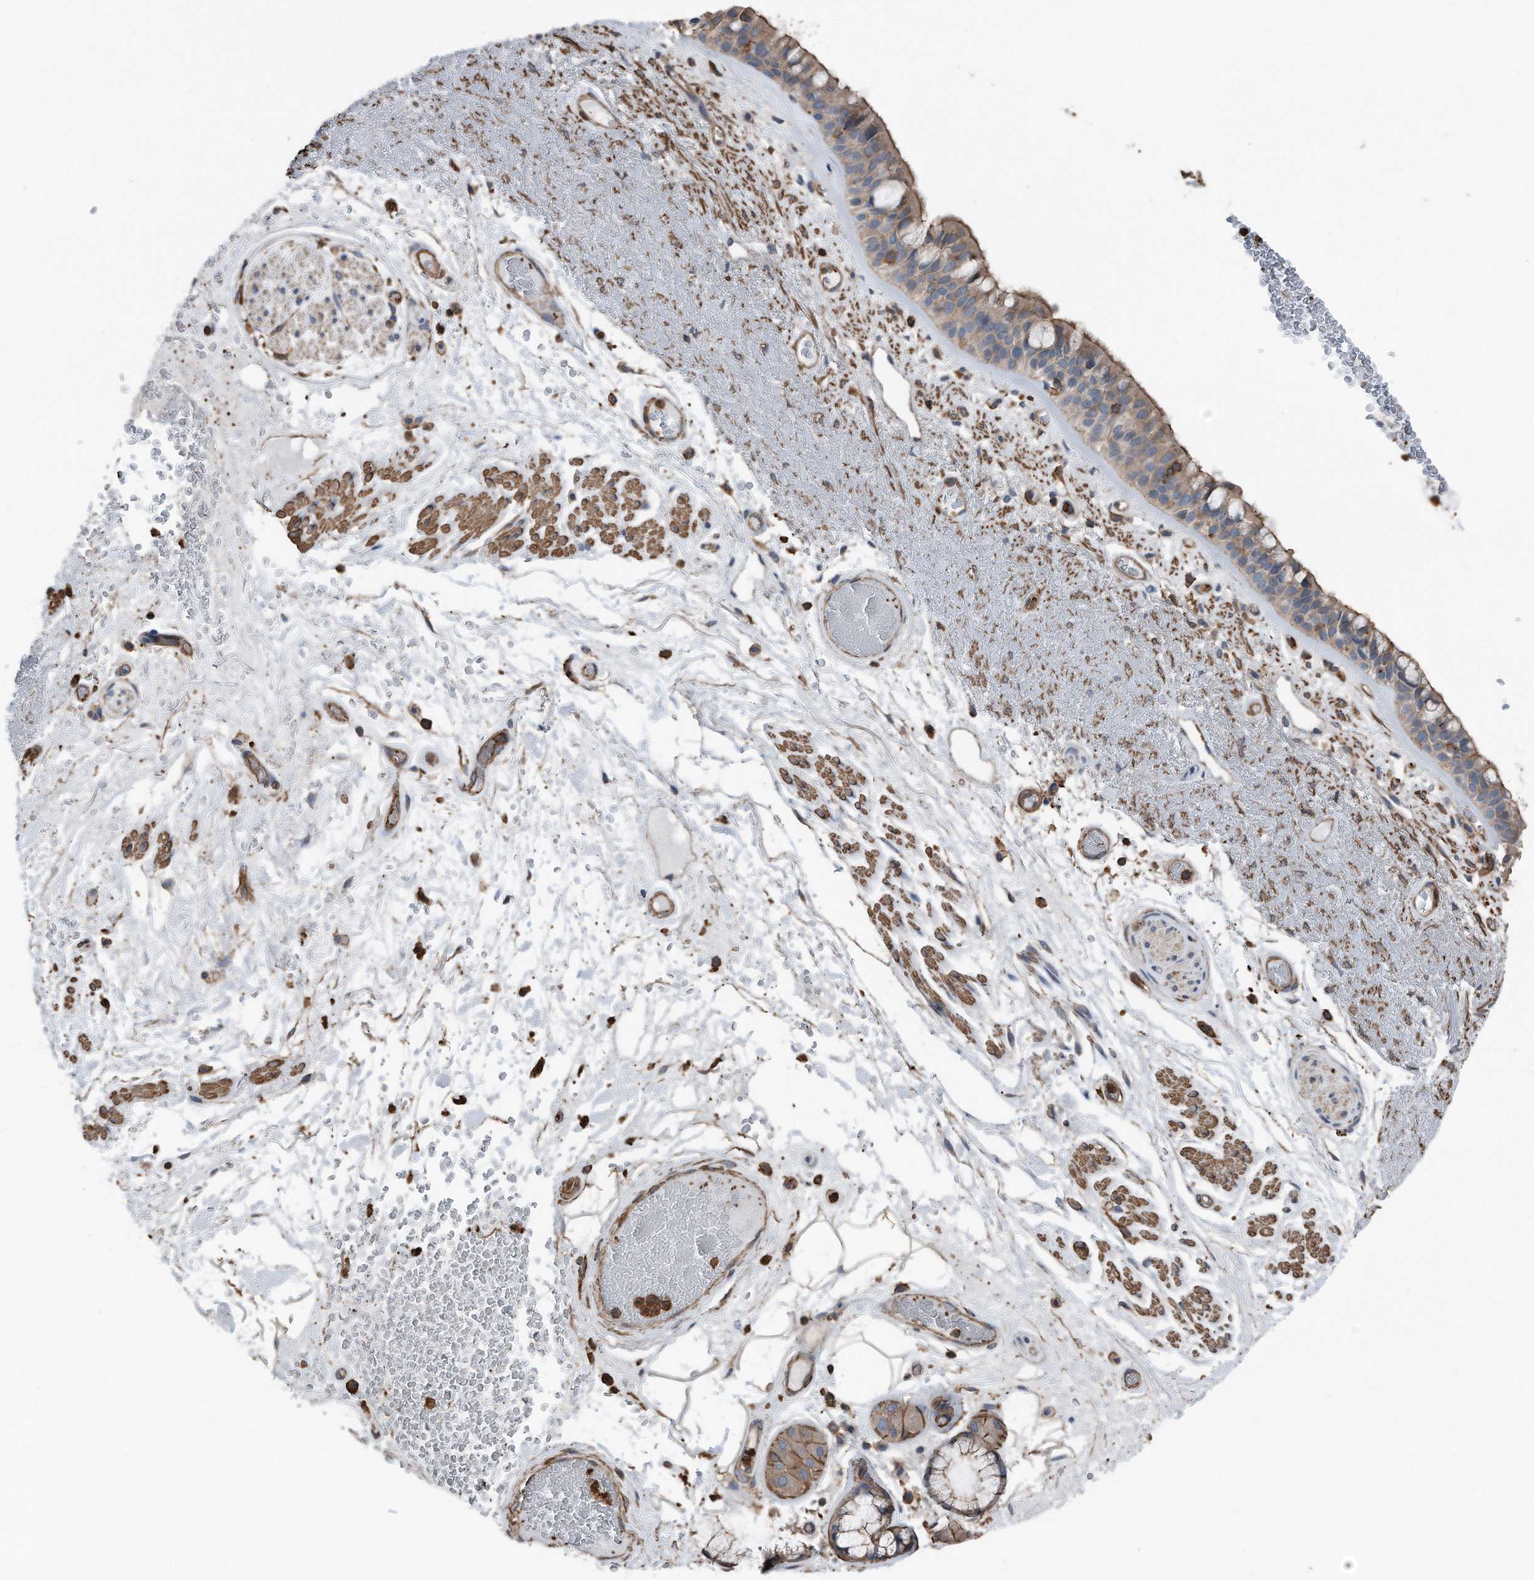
{"staining": {"intensity": "strong", "quantity": ">75%", "location": "cytoplasmic/membranous"}, "tissue": "bronchus", "cell_type": "Respiratory epithelial cells", "image_type": "normal", "snomed": [{"axis": "morphology", "description": "Normal tissue, NOS"}, {"axis": "morphology", "description": "Squamous cell carcinoma, NOS"}, {"axis": "topography", "description": "Lymph node"}, {"axis": "topography", "description": "Bronchus"}, {"axis": "topography", "description": "Lung"}], "caption": "DAB (3,3'-diaminobenzidine) immunohistochemical staining of normal human bronchus demonstrates strong cytoplasmic/membranous protein positivity in approximately >75% of respiratory epithelial cells. Immunohistochemistry (ihc) stains the protein of interest in brown and the nuclei are stained blue.", "gene": "RSPO3", "patient": {"sex": "male", "age": 66}}